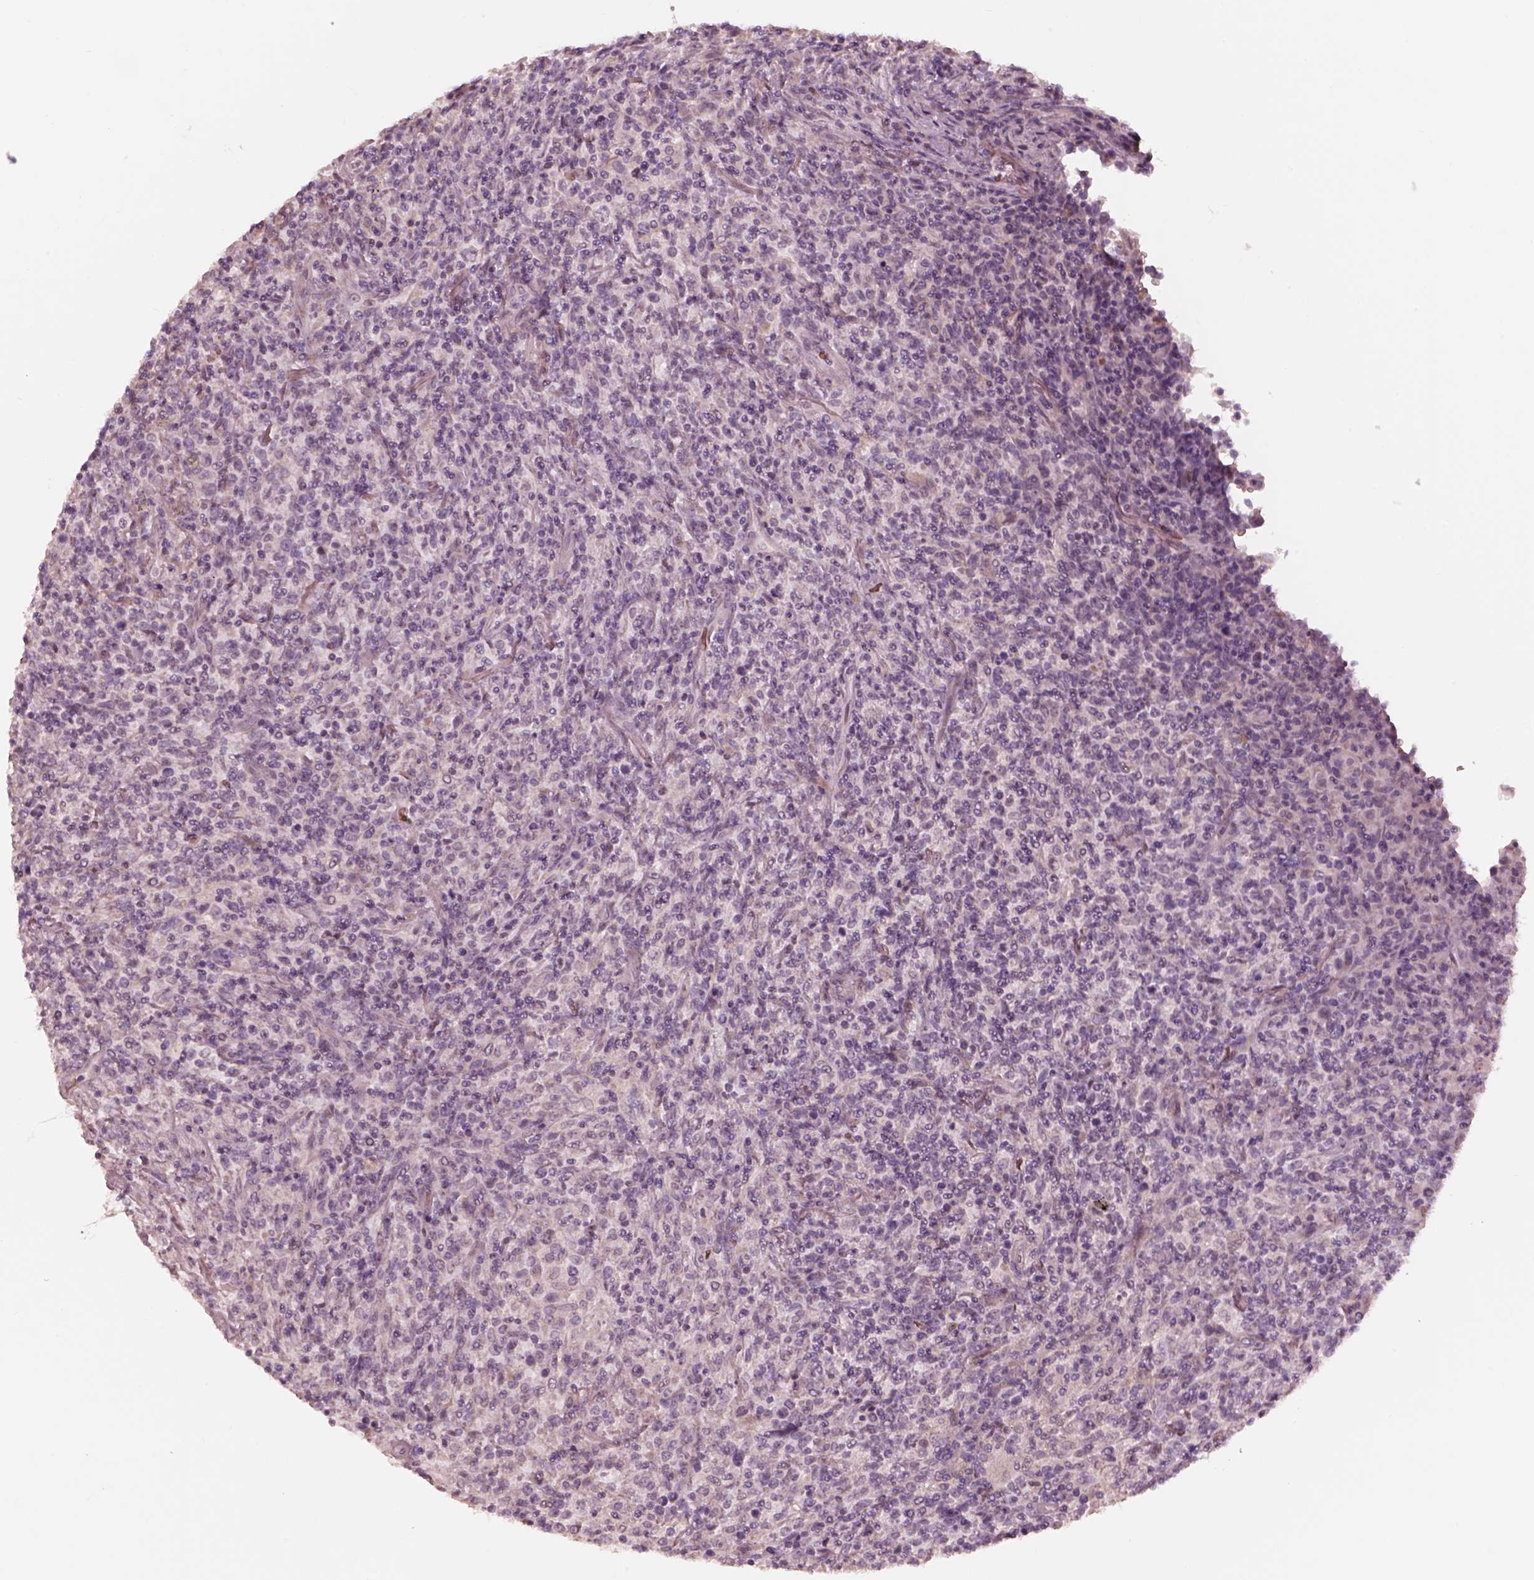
{"staining": {"intensity": "negative", "quantity": "none", "location": "none"}, "tissue": "lymphoma", "cell_type": "Tumor cells", "image_type": "cancer", "snomed": [{"axis": "morphology", "description": "Malignant lymphoma, non-Hodgkin's type, High grade"}, {"axis": "topography", "description": "Lung"}], "caption": "Tumor cells show no significant expression in malignant lymphoma, non-Hodgkin's type (high-grade).", "gene": "ANKLE1", "patient": {"sex": "male", "age": 79}}